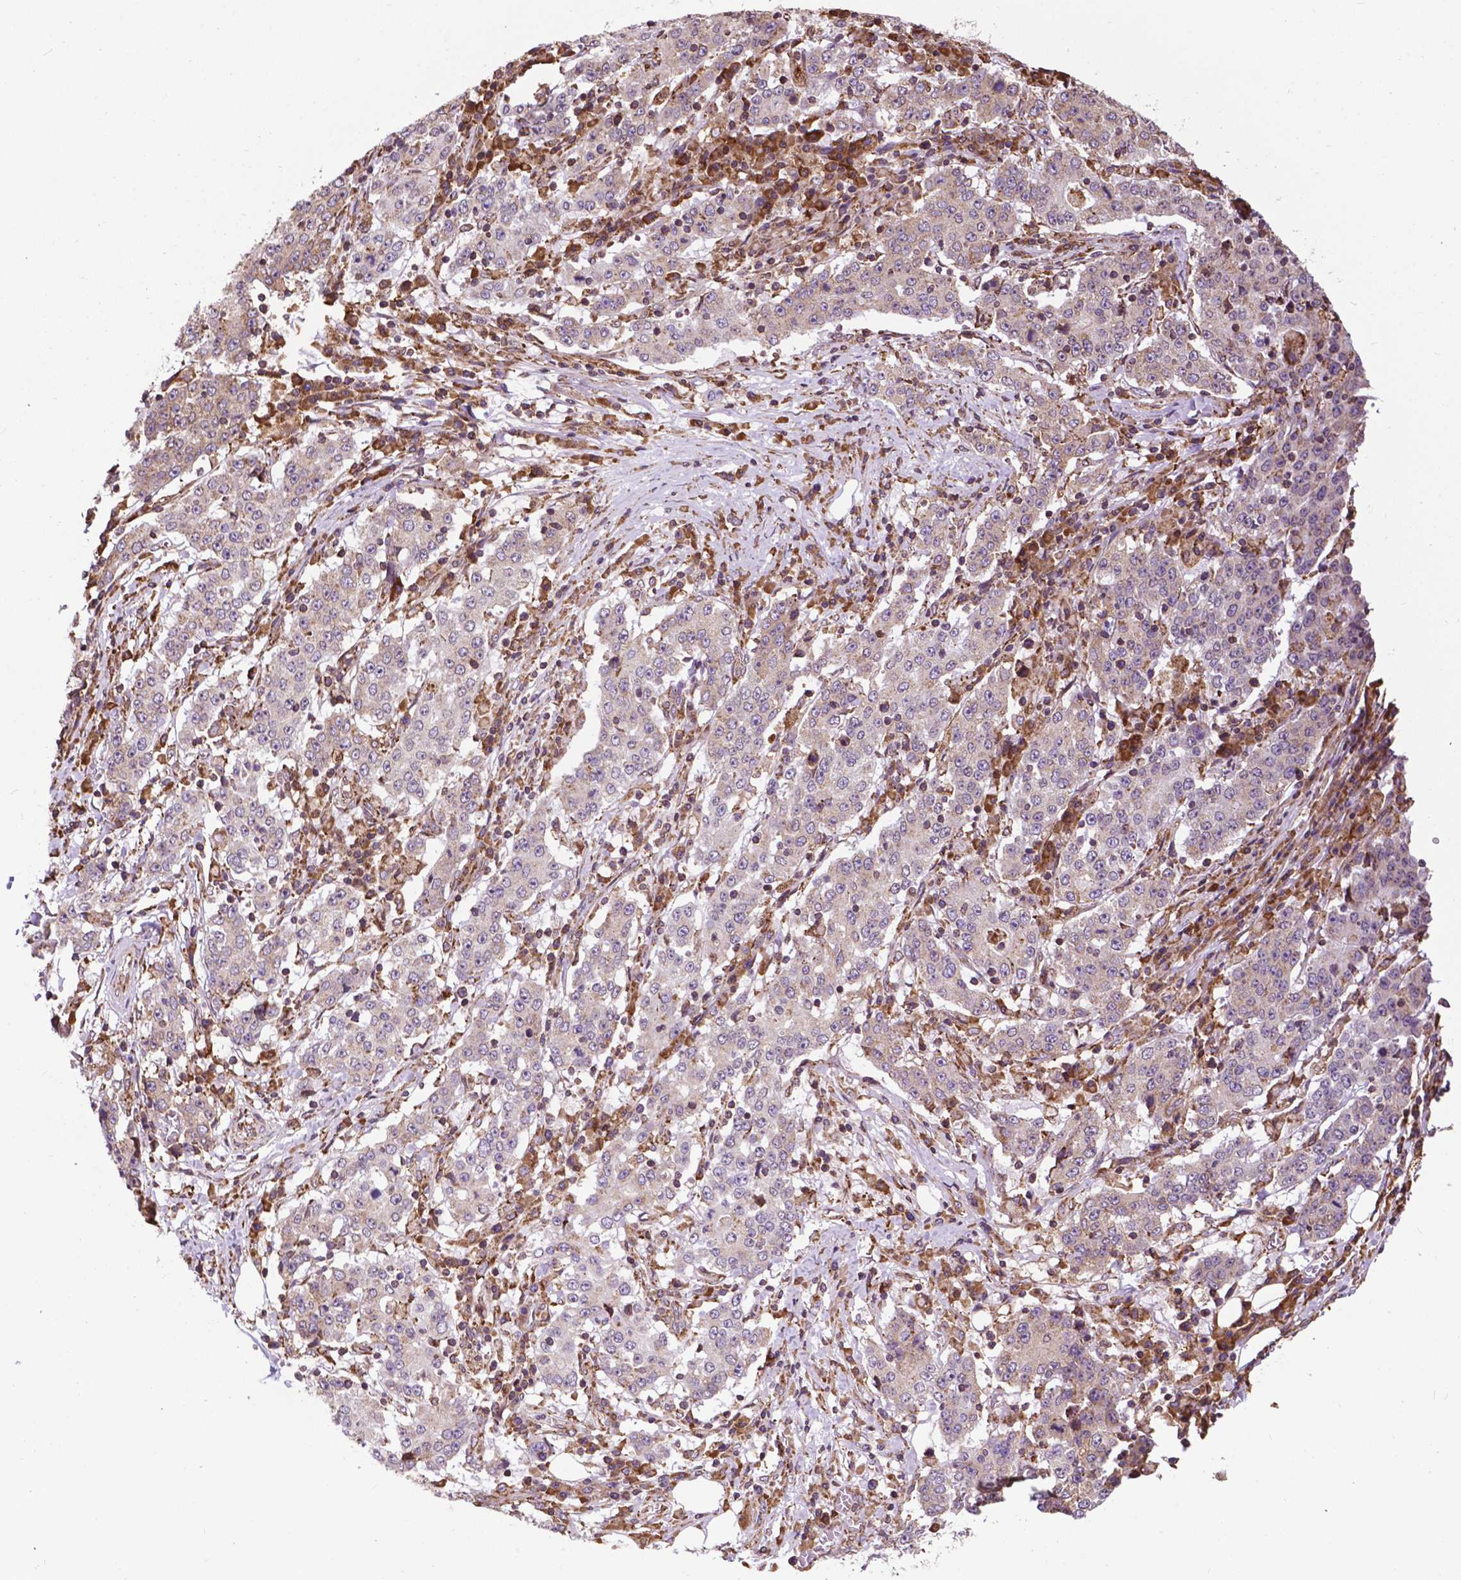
{"staining": {"intensity": "negative", "quantity": "none", "location": "none"}, "tissue": "stomach cancer", "cell_type": "Tumor cells", "image_type": "cancer", "snomed": [{"axis": "morphology", "description": "Adenocarcinoma, NOS"}, {"axis": "topography", "description": "Stomach"}], "caption": "Immunohistochemistry of stomach cancer demonstrates no positivity in tumor cells.", "gene": "GANAB", "patient": {"sex": "male", "age": 59}}